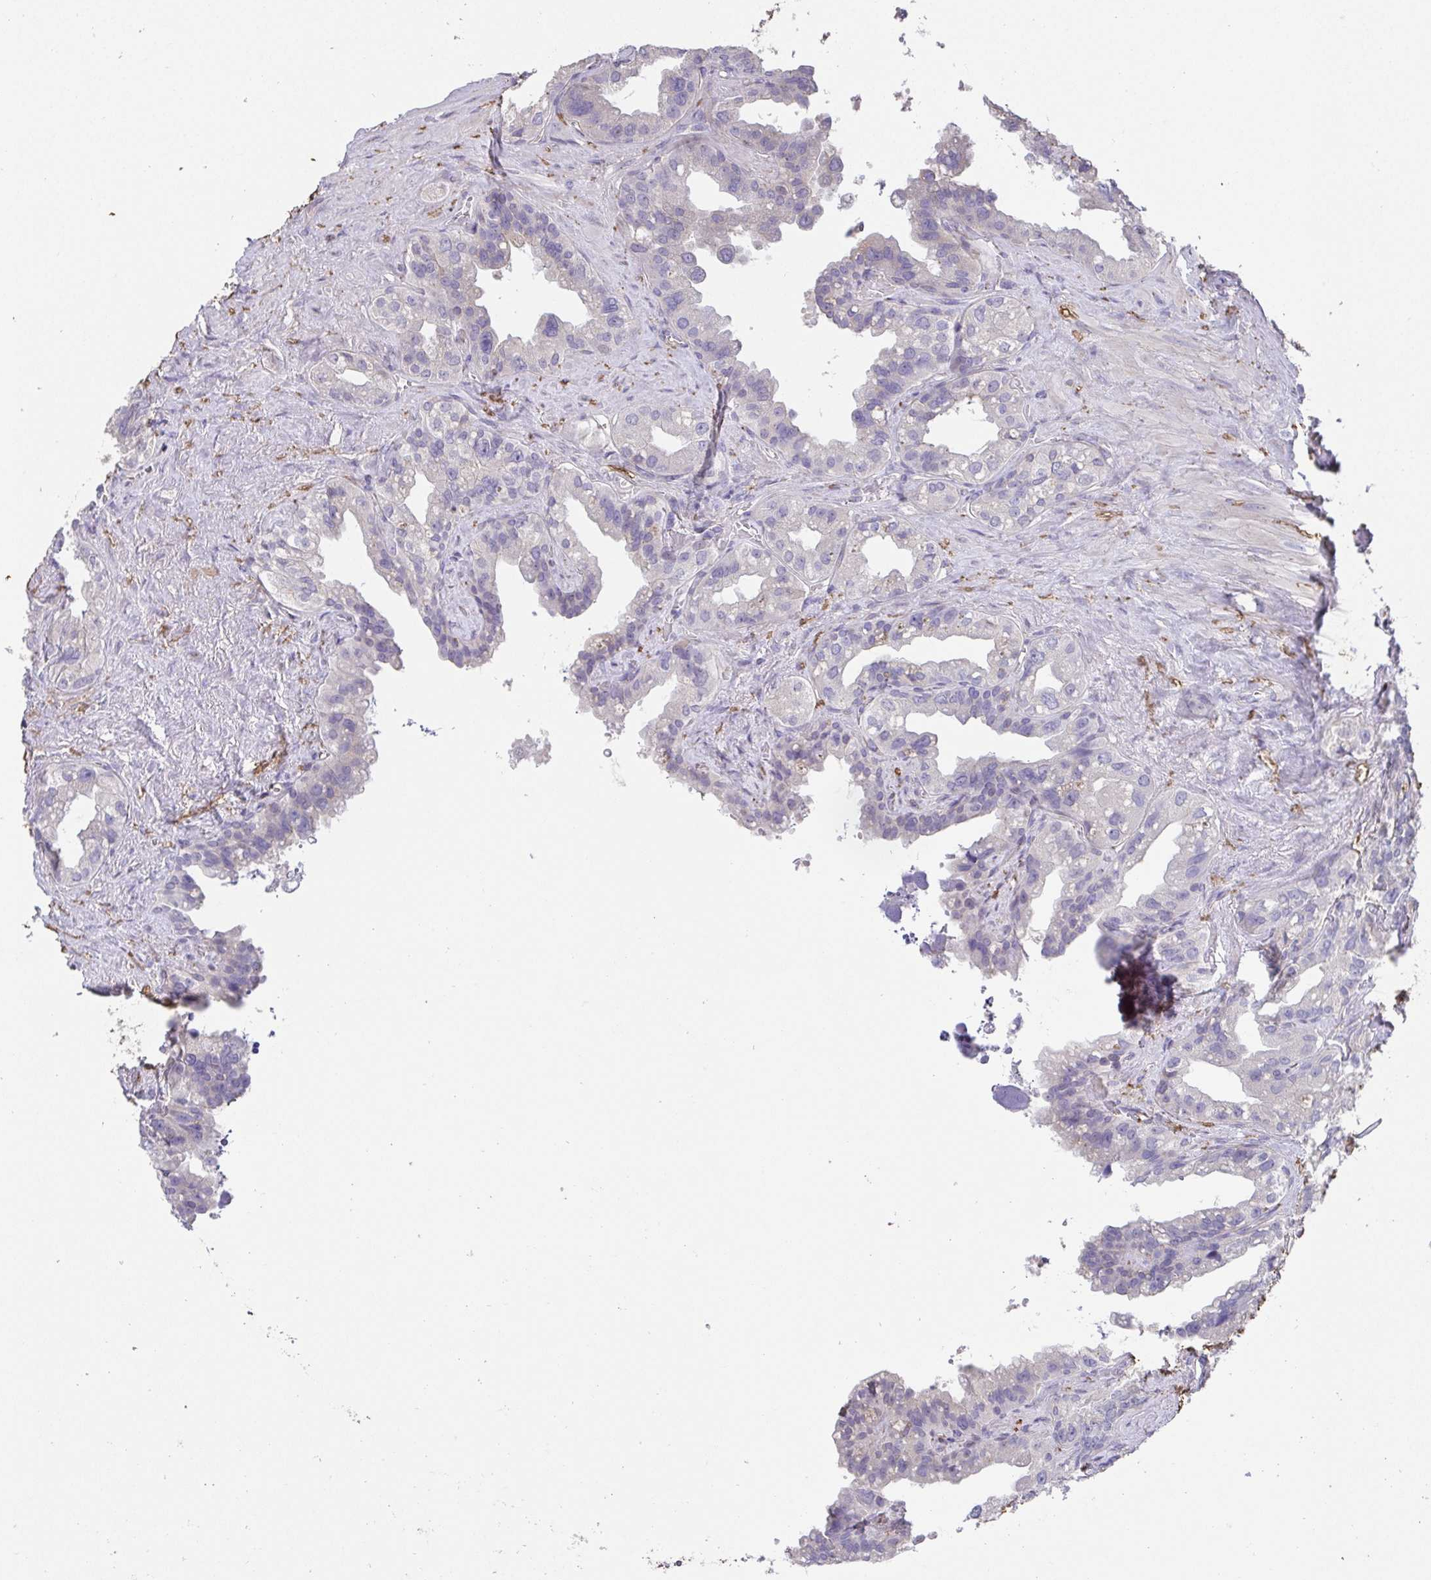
{"staining": {"intensity": "negative", "quantity": "none", "location": "none"}, "tissue": "seminal vesicle", "cell_type": "Glandular cells", "image_type": "normal", "snomed": [{"axis": "morphology", "description": "Normal tissue, NOS"}, {"axis": "topography", "description": "Seminal veicle"}, {"axis": "topography", "description": "Peripheral nerve tissue"}], "caption": "IHC photomicrograph of benign seminal vesicle: human seminal vesicle stained with DAB (3,3'-diaminobenzidine) shows no significant protein staining in glandular cells.", "gene": "RUNDC3B", "patient": {"sex": "male", "age": 76}}